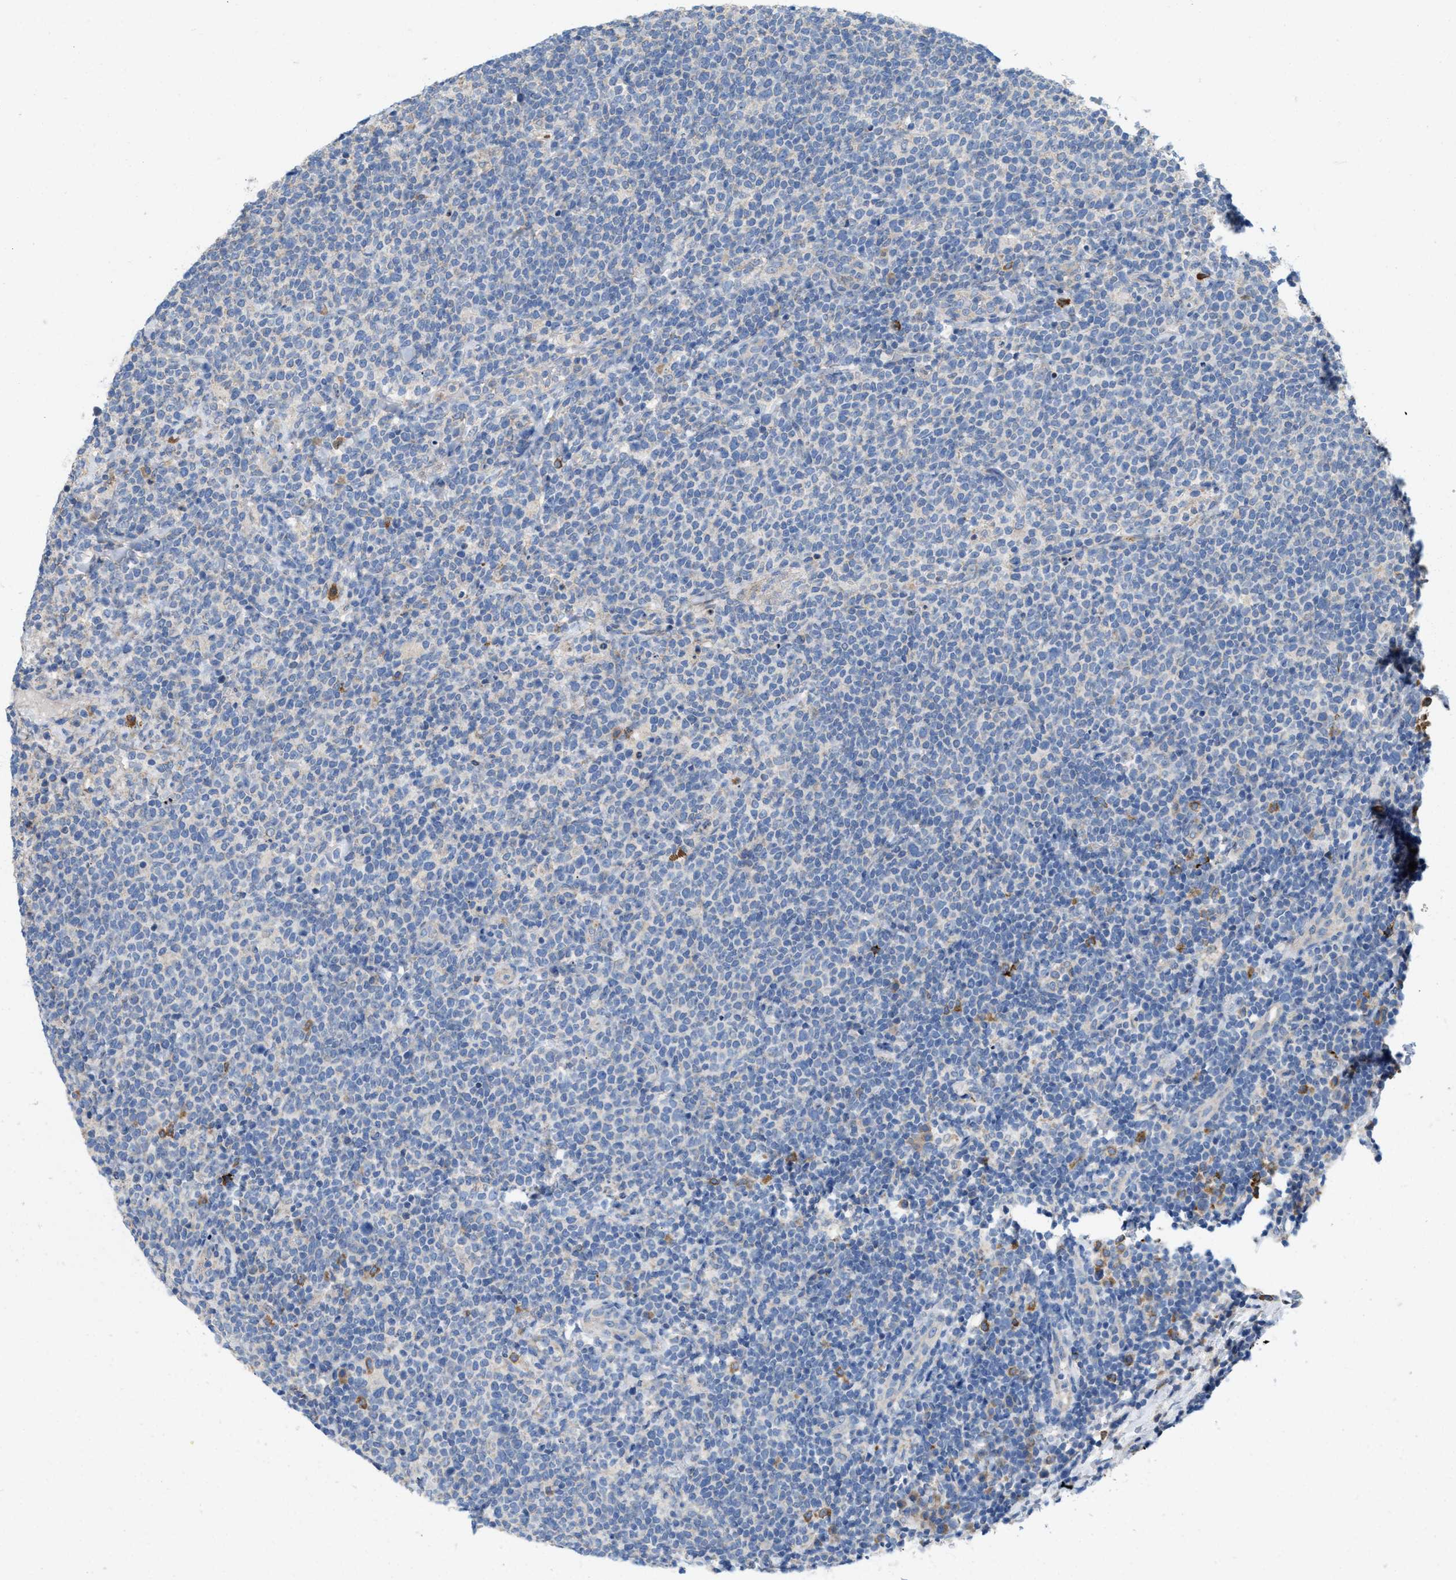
{"staining": {"intensity": "moderate", "quantity": "<25%", "location": "cytoplasmic/membranous"}, "tissue": "lymphoma", "cell_type": "Tumor cells", "image_type": "cancer", "snomed": [{"axis": "morphology", "description": "Malignant lymphoma, non-Hodgkin's type, High grade"}, {"axis": "topography", "description": "Lymph node"}], "caption": "Brown immunohistochemical staining in human lymphoma exhibits moderate cytoplasmic/membranous staining in approximately <25% of tumor cells.", "gene": "DYNC2I1", "patient": {"sex": "male", "age": 61}}